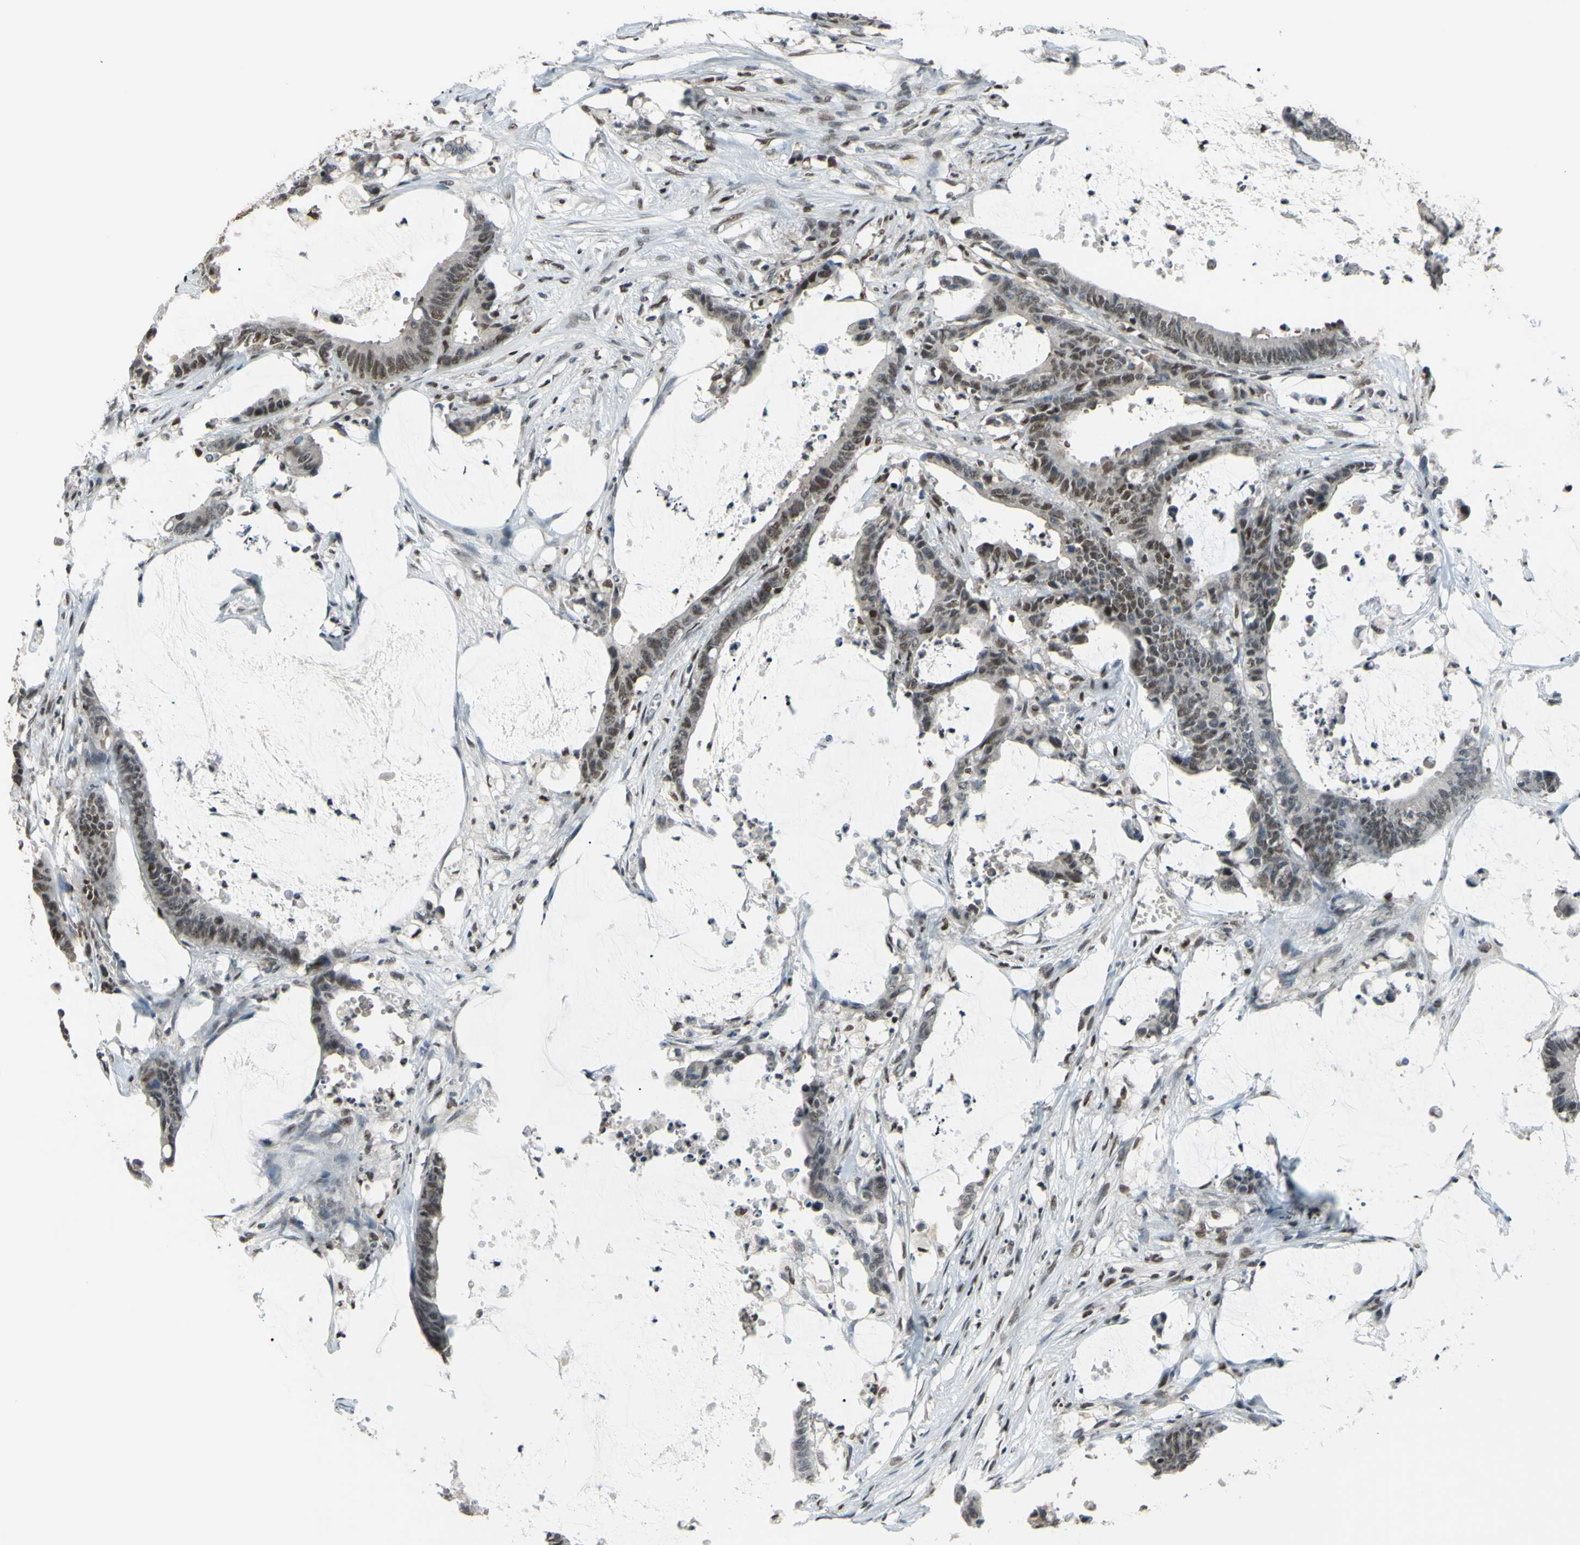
{"staining": {"intensity": "moderate", "quantity": ">75%", "location": "cytoplasmic/membranous,nuclear"}, "tissue": "colorectal cancer", "cell_type": "Tumor cells", "image_type": "cancer", "snomed": [{"axis": "morphology", "description": "Adenocarcinoma, NOS"}, {"axis": "topography", "description": "Rectum"}], "caption": "A medium amount of moderate cytoplasmic/membranous and nuclear positivity is identified in approximately >75% of tumor cells in adenocarcinoma (colorectal) tissue. The protein of interest is stained brown, and the nuclei are stained in blue (DAB IHC with brightfield microscopy, high magnification).", "gene": "FKBP5", "patient": {"sex": "female", "age": 66}}